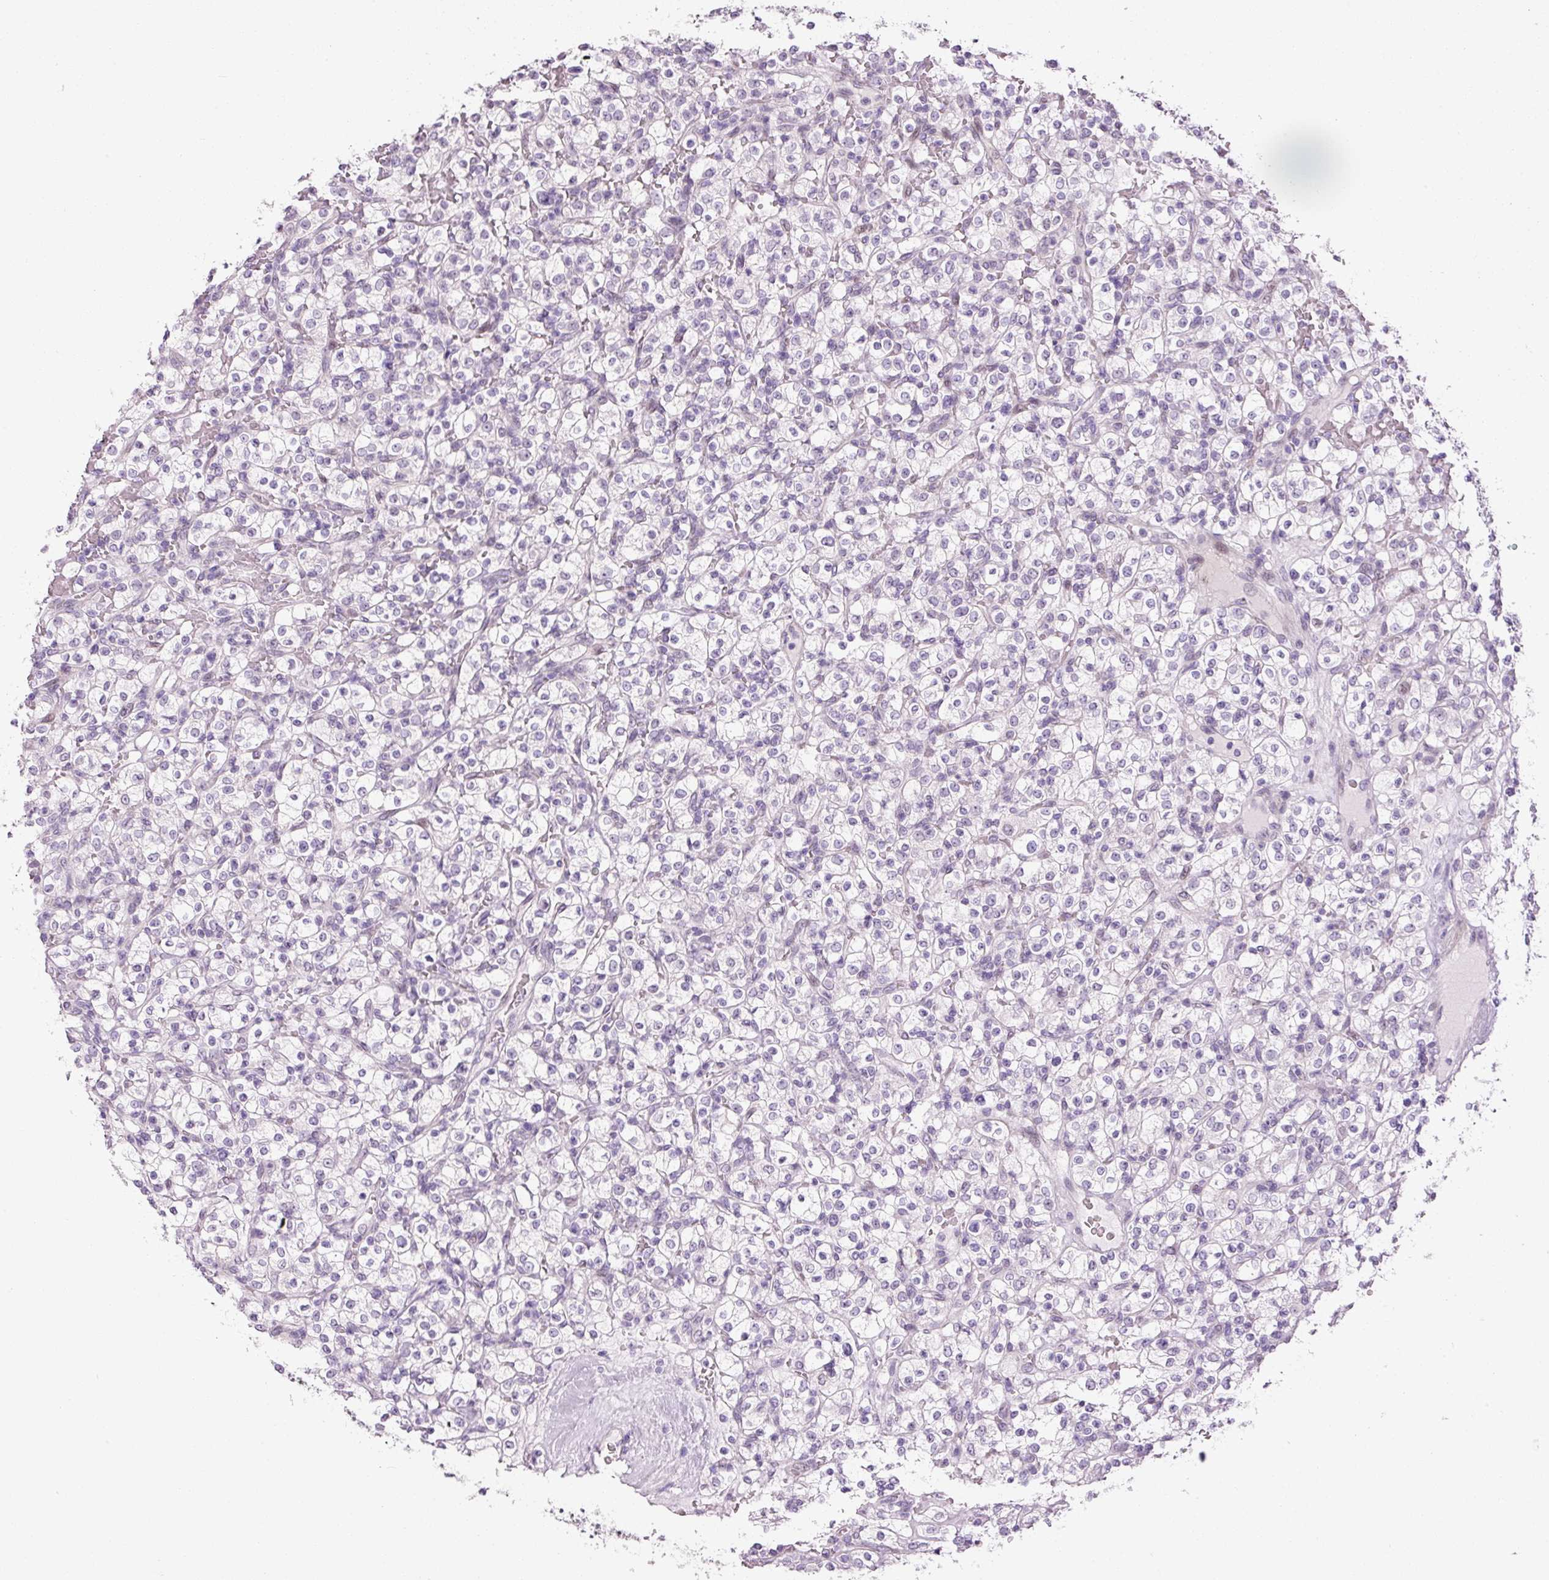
{"staining": {"intensity": "weak", "quantity": "<25%", "location": "nuclear"}, "tissue": "renal cancer", "cell_type": "Tumor cells", "image_type": "cancer", "snomed": [{"axis": "morphology", "description": "Normal tissue, NOS"}, {"axis": "morphology", "description": "Adenocarcinoma, NOS"}, {"axis": "topography", "description": "Kidney"}], "caption": "Immunohistochemistry (IHC) micrograph of neoplastic tissue: renal cancer (adenocarcinoma) stained with DAB (3,3'-diaminobenzidine) displays no significant protein expression in tumor cells.", "gene": "ANKRD20A1", "patient": {"sex": "female", "age": 72}}